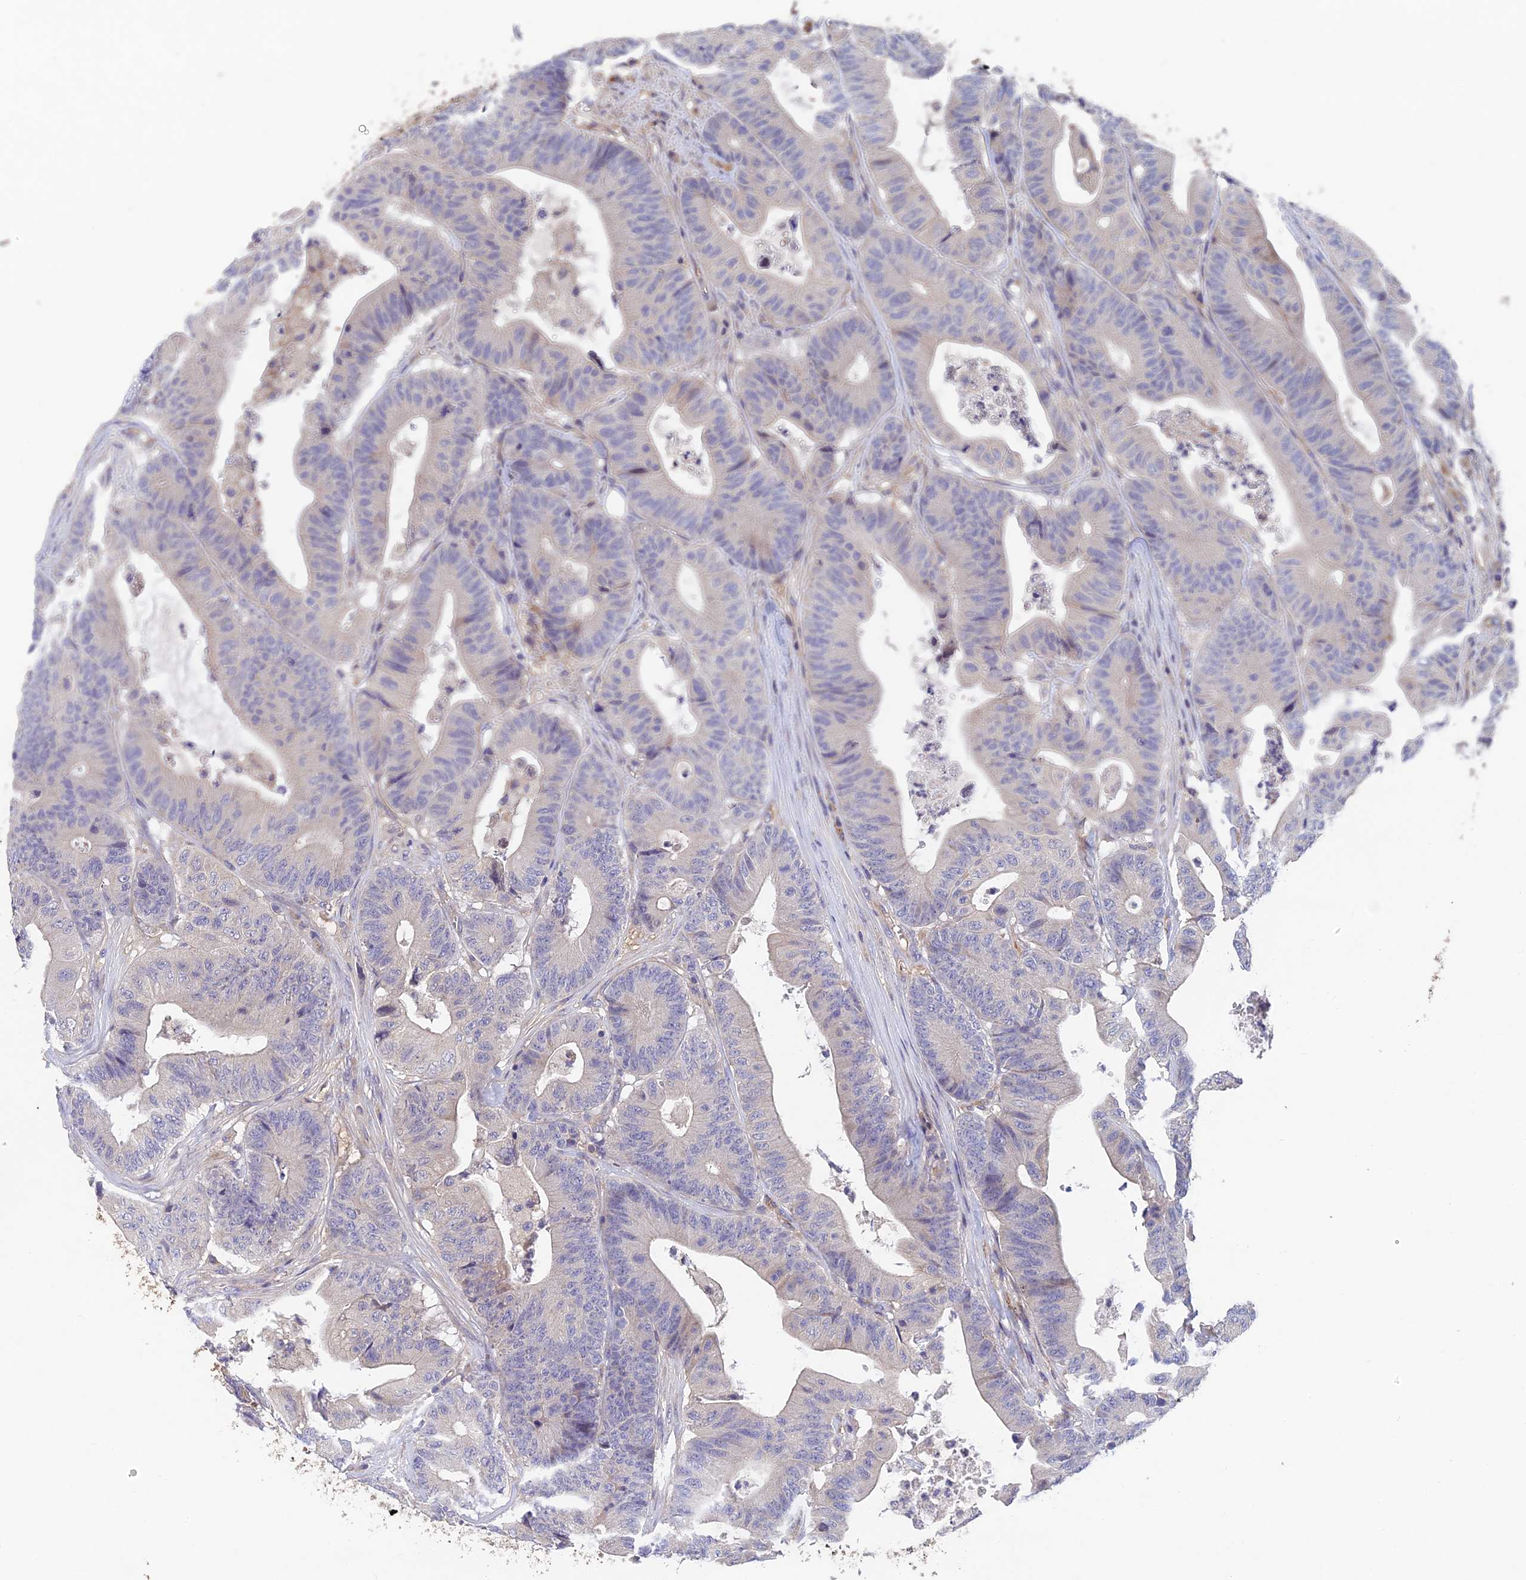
{"staining": {"intensity": "negative", "quantity": "none", "location": "none"}, "tissue": "colorectal cancer", "cell_type": "Tumor cells", "image_type": "cancer", "snomed": [{"axis": "morphology", "description": "Adenocarcinoma, NOS"}, {"axis": "topography", "description": "Colon"}], "caption": "This is a photomicrograph of immunohistochemistry staining of adenocarcinoma (colorectal), which shows no positivity in tumor cells.", "gene": "ADAMTS13", "patient": {"sex": "female", "age": 84}}